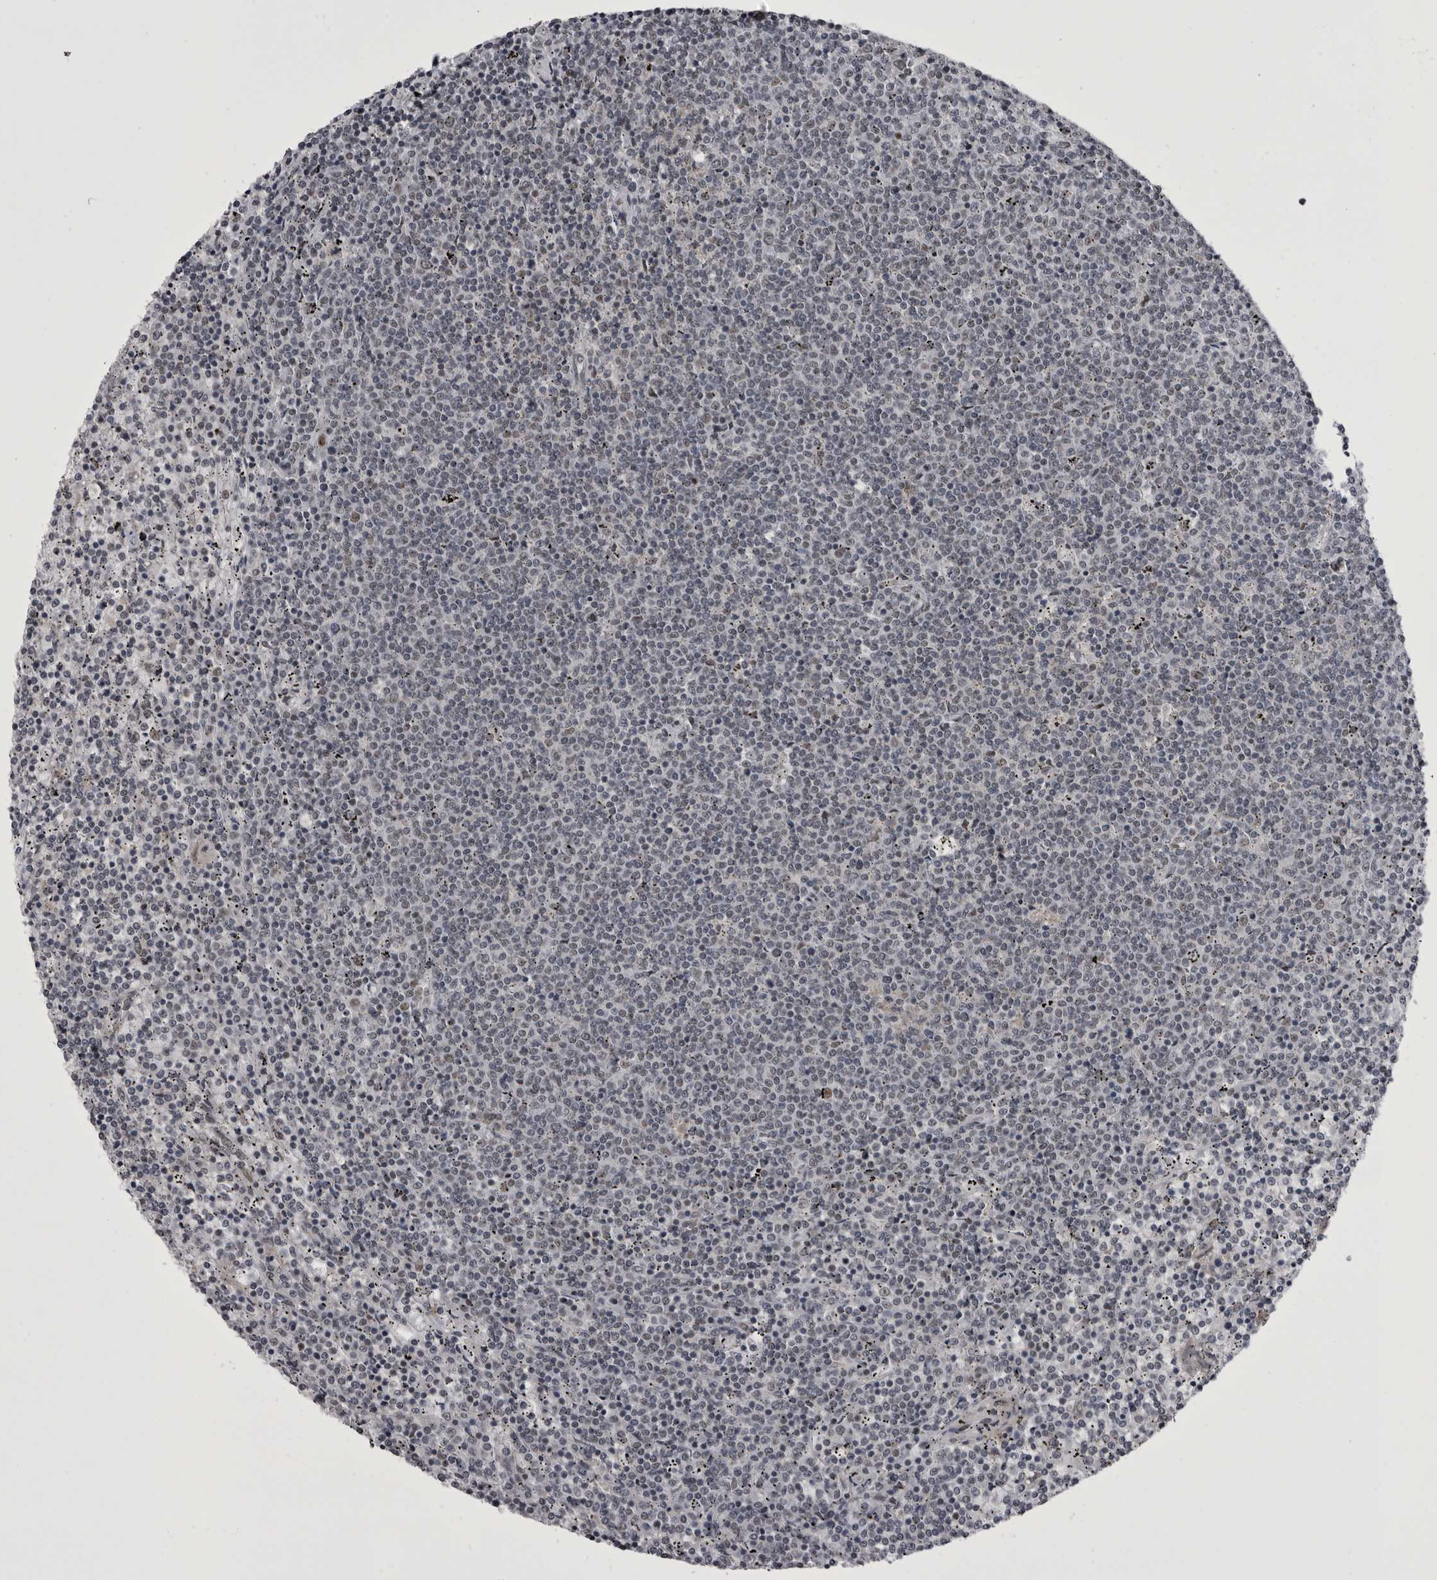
{"staining": {"intensity": "negative", "quantity": "none", "location": "none"}, "tissue": "lymphoma", "cell_type": "Tumor cells", "image_type": "cancer", "snomed": [{"axis": "morphology", "description": "Malignant lymphoma, non-Hodgkin's type, Low grade"}, {"axis": "topography", "description": "Spleen"}], "caption": "Tumor cells are negative for protein expression in human lymphoma.", "gene": "PRPF3", "patient": {"sex": "female", "age": 50}}